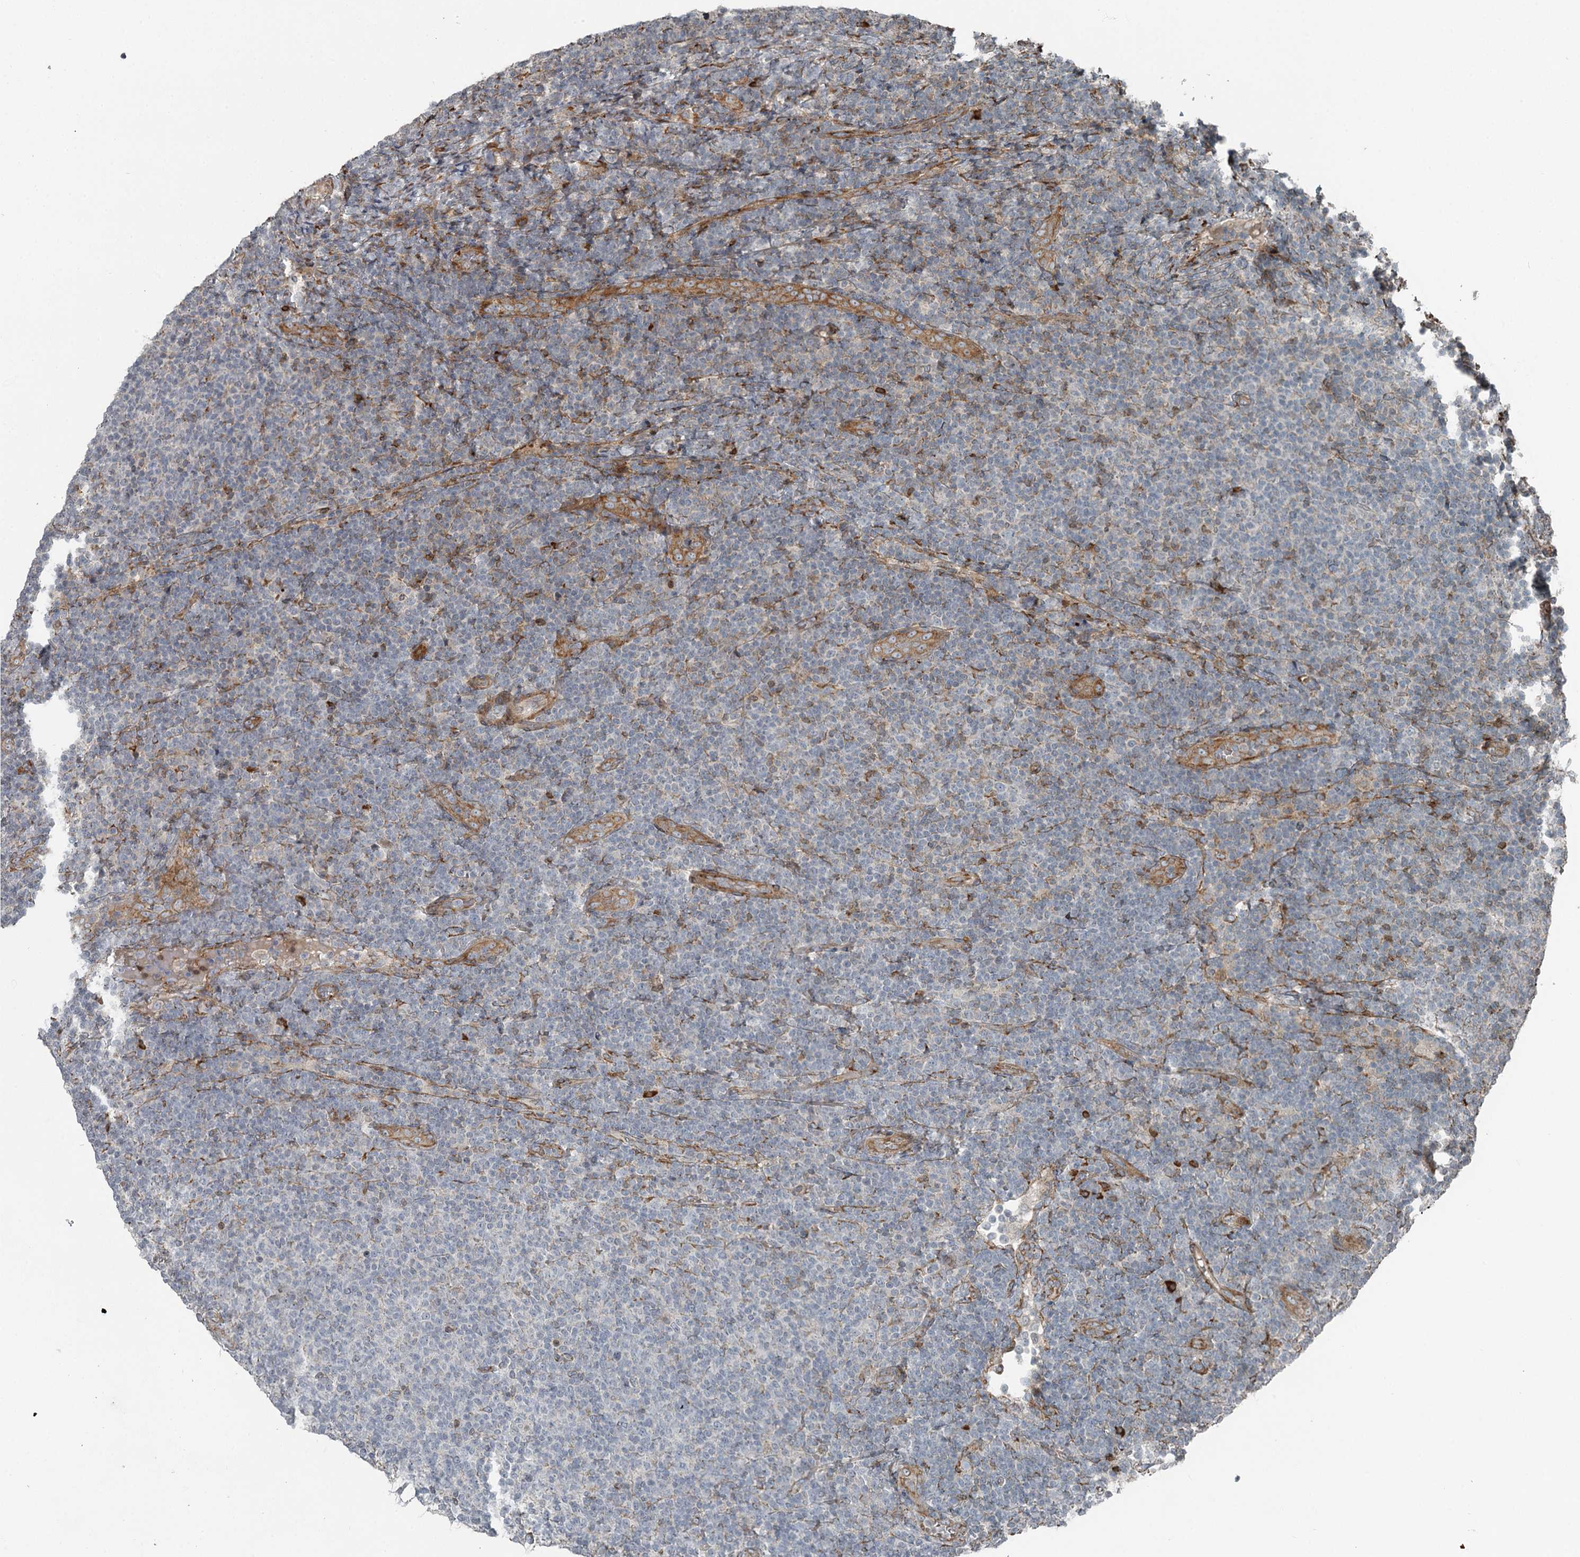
{"staining": {"intensity": "weak", "quantity": "<25%", "location": "cytoplasmic/membranous"}, "tissue": "lymphoma", "cell_type": "Tumor cells", "image_type": "cancer", "snomed": [{"axis": "morphology", "description": "Malignant lymphoma, non-Hodgkin's type, Low grade"}, {"axis": "topography", "description": "Lymph node"}], "caption": "Human lymphoma stained for a protein using IHC demonstrates no expression in tumor cells.", "gene": "RASSF8", "patient": {"sex": "male", "age": 66}}